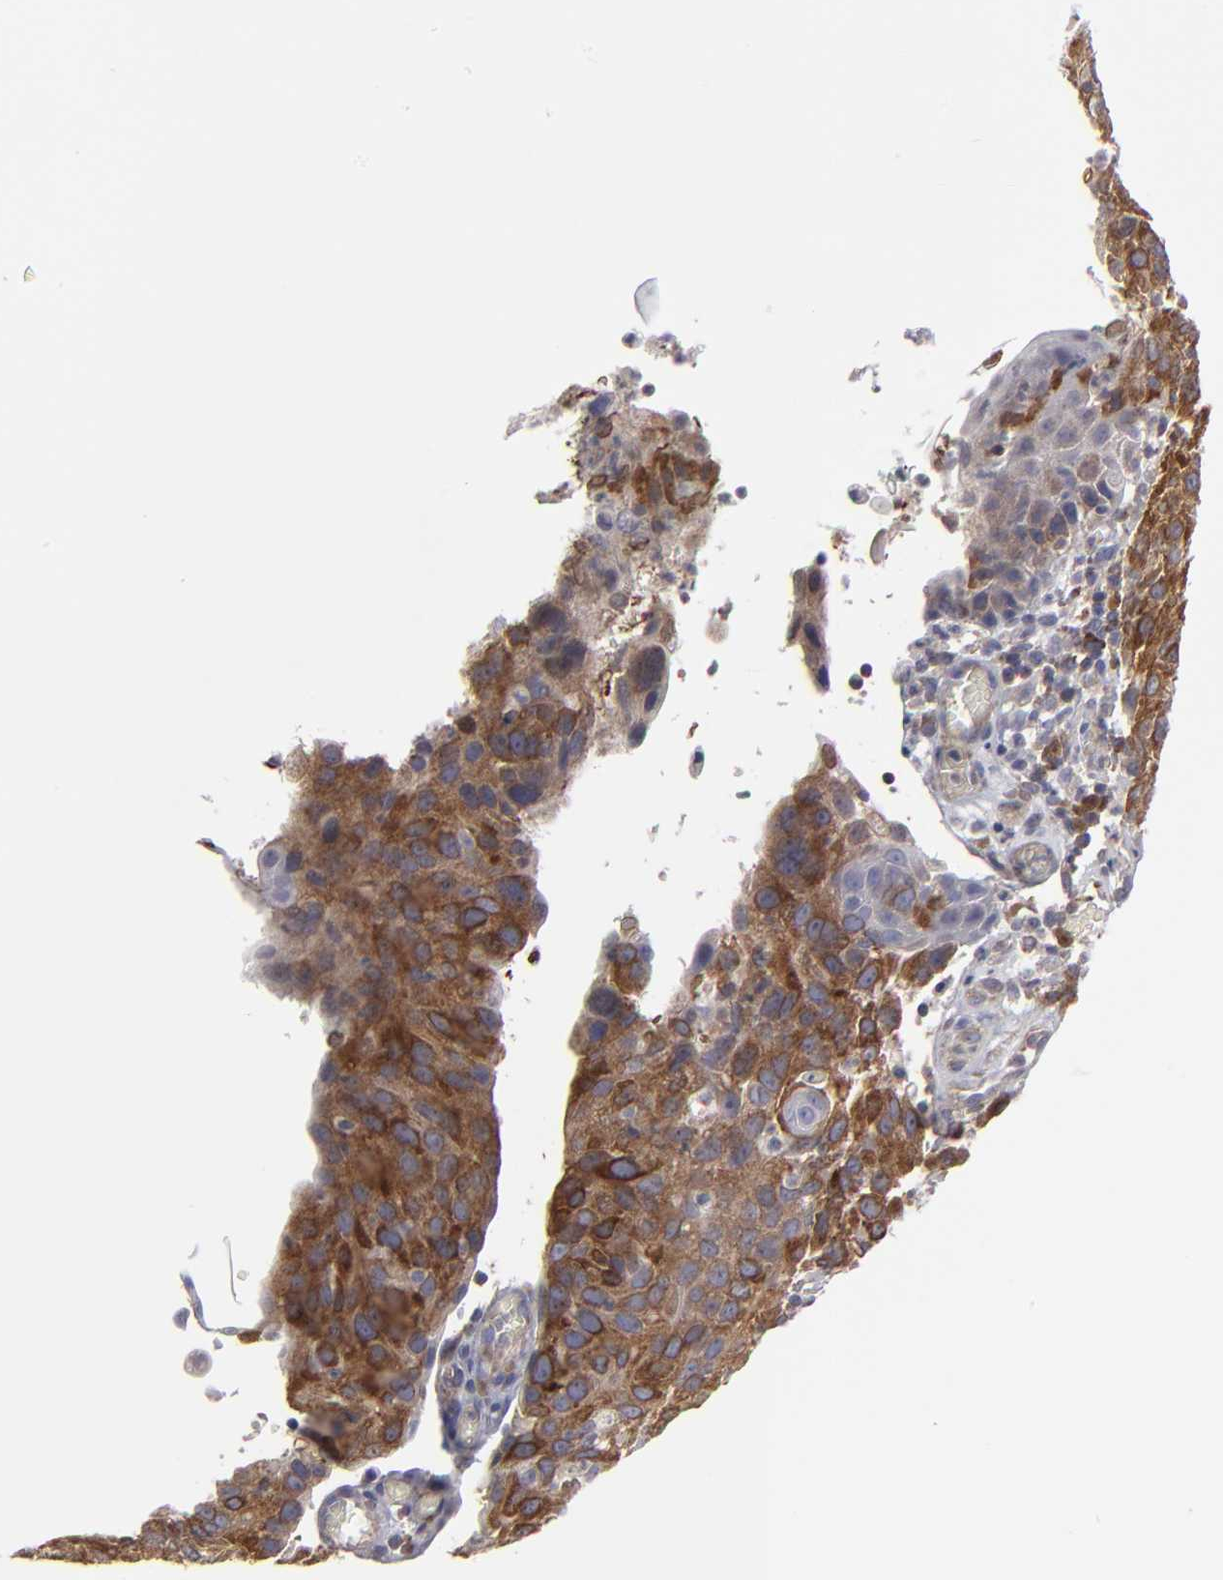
{"staining": {"intensity": "moderate", "quantity": ">75%", "location": "cytoplasmic/membranous"}, "tissue": "skin cancer", "cell_type": "Tumor cells", "image_type": "cancer", "snomed": [{"axis": "morphology", "description": "Squamous cell carcinoma, NOS"}, {"axis": "topography", "description": "Skin"}], "caption": "Protein staining of squamous cell carcinoma (skin) tissue demonstrates moderate cytoplasmic/membranous expression in approximately >75% of tumor cells.", "gene": "CEP97", "patient": {"sex": "male", "age": 87}}